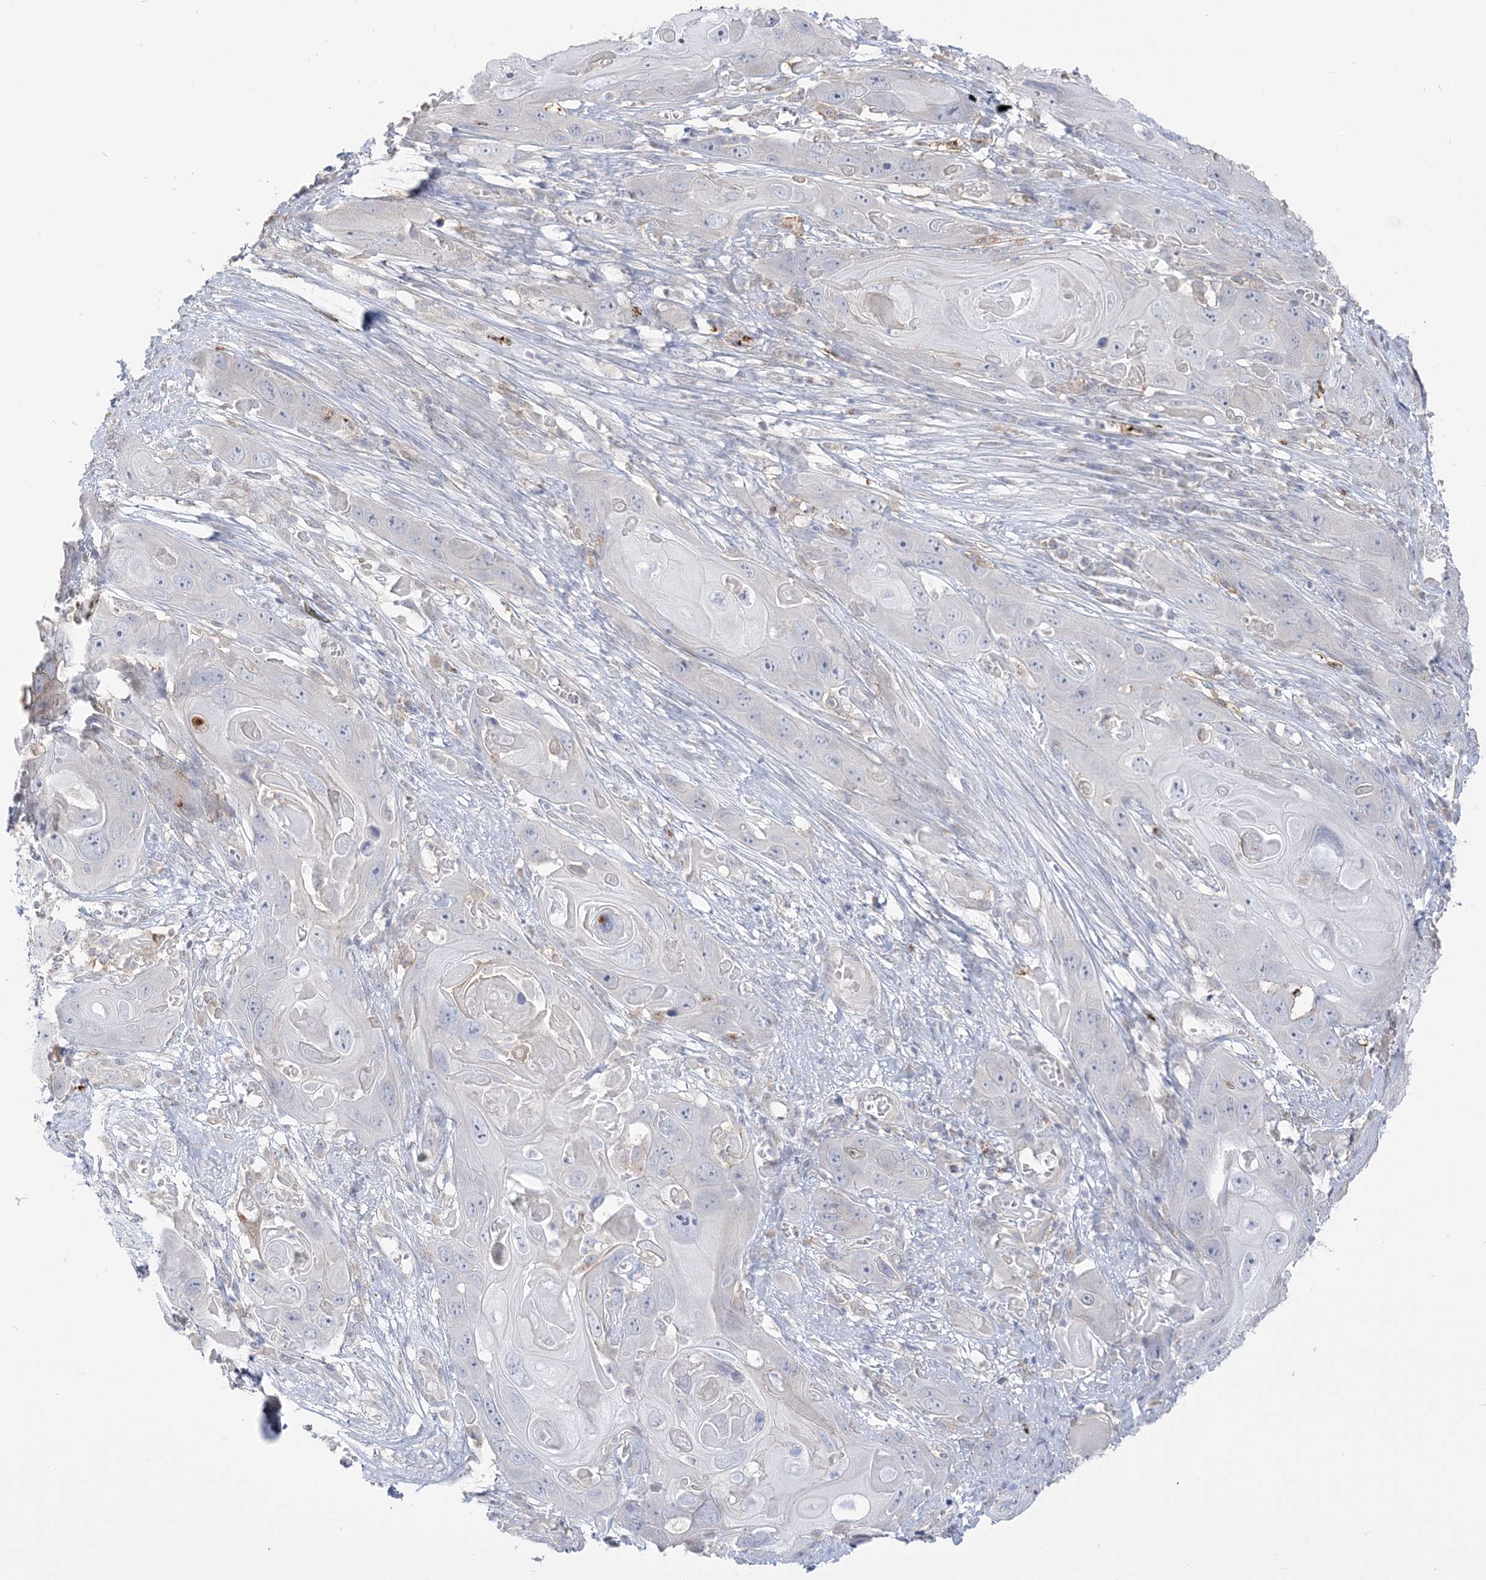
{"staining": {"intensity": "negative", "quantity": "none", "location": "none"}, "tissue": "skin cancer", "cell_type": "Tumor cells", "image_type": "cancer", "snomed": [{"axis": "morphology", "description": "Squamous cell carcinoma, NOS"}, {"axis": "topography", "description": "Skin"}], "caption": "This is an immunohistochemistry (IHC) image of human squamous cell carcinoma (skin). There is no expression in tumor cells.", "gene": "HAAO", "patient": {"sex": "male", "age": 55}}